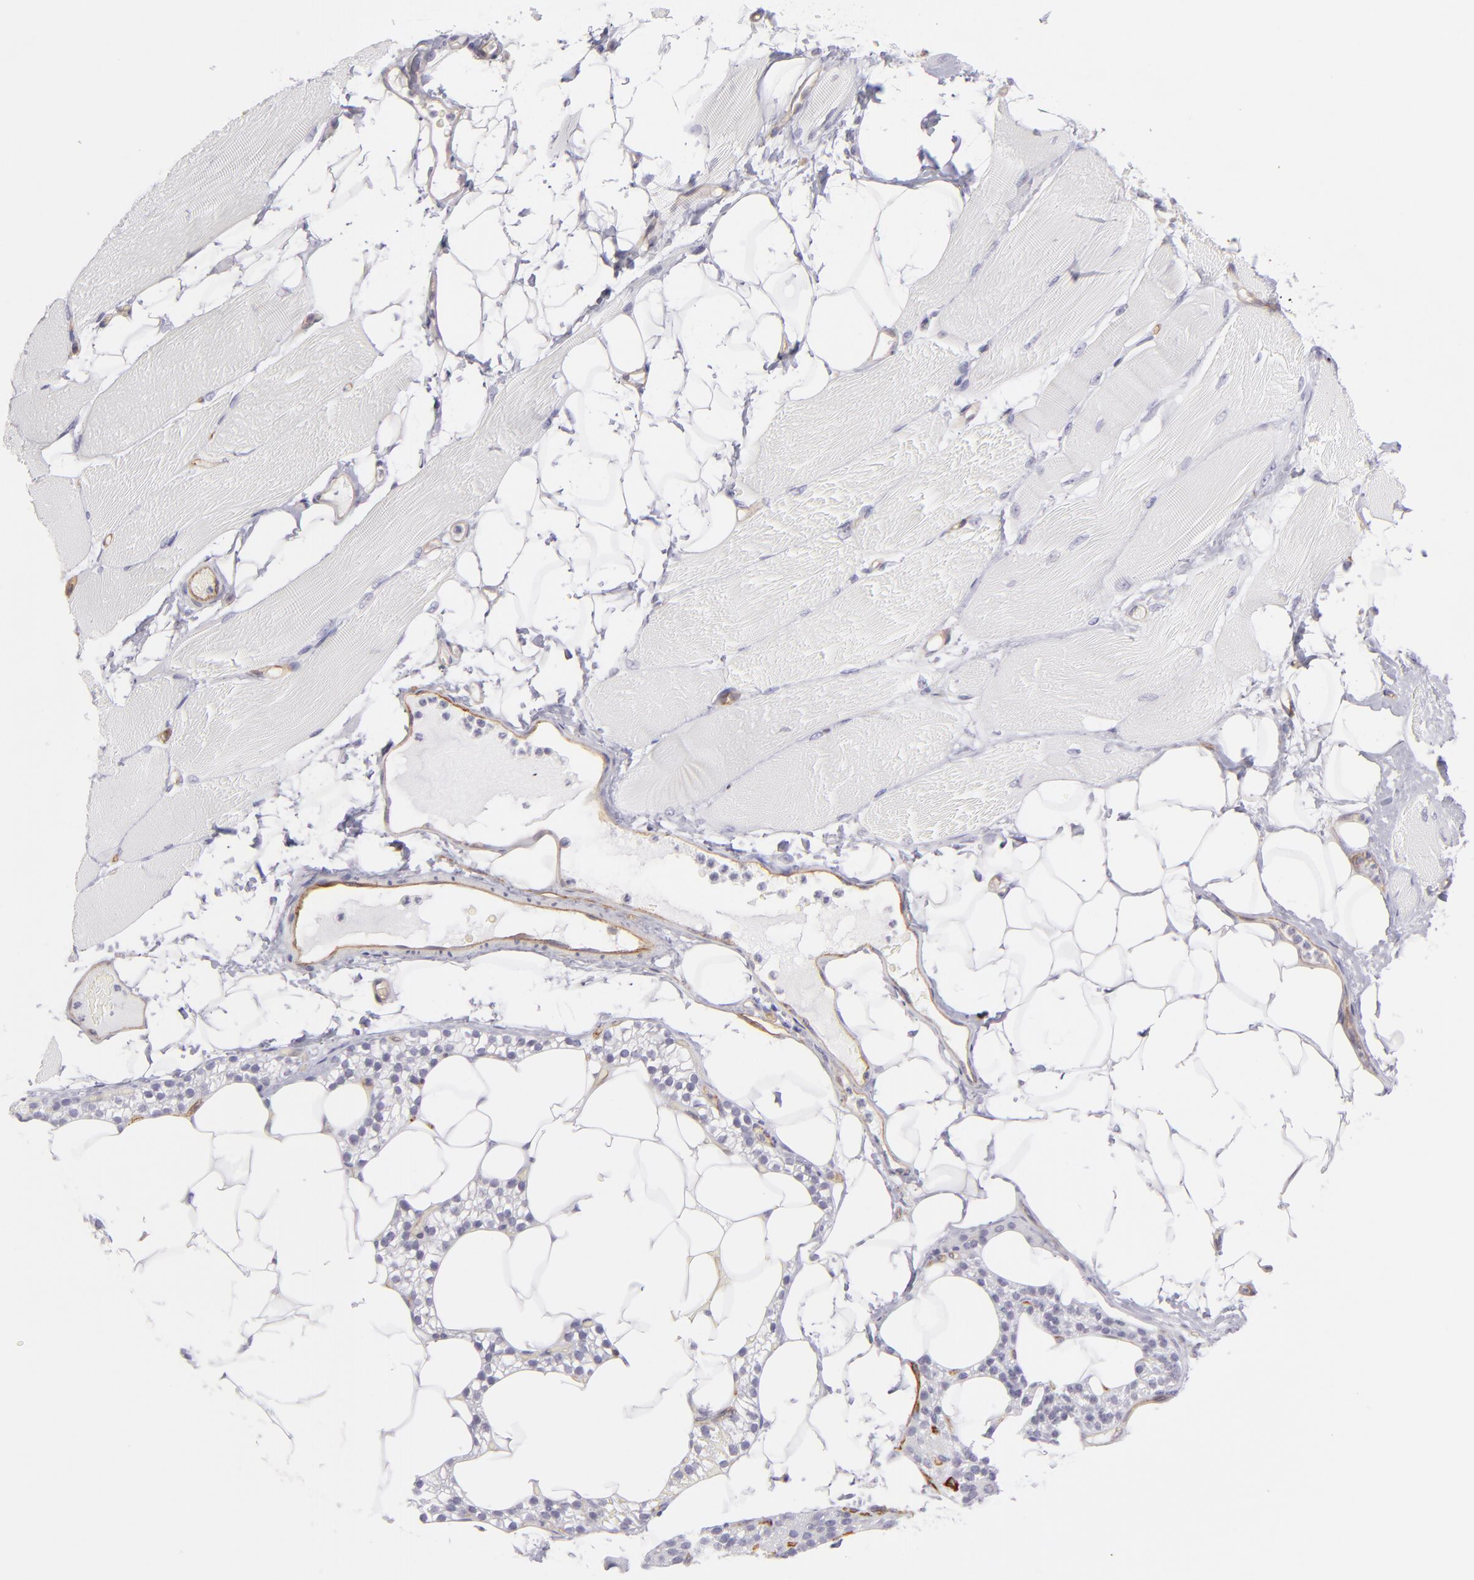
{"staining": {"intensity": "negative", "quantity": "none", "location": "none"}, "tissue": "skeletal muscle", "cell_type": "Myocytes", "image_type": "normal", "snomed": [{"axis": "morphology", "description": "Normal tissue, NOS"}, {"axis": "topography", "description": "Skeletal muscle"}, {"axis": "topography", "description": "Parathyroid gland"}], "caption": "Immunohistochemistry (IHC) of normal human skeletal muscle shows no expression in myocytes.", "gene": "THBD", "patient": {"sex": "female", "age": 37}}